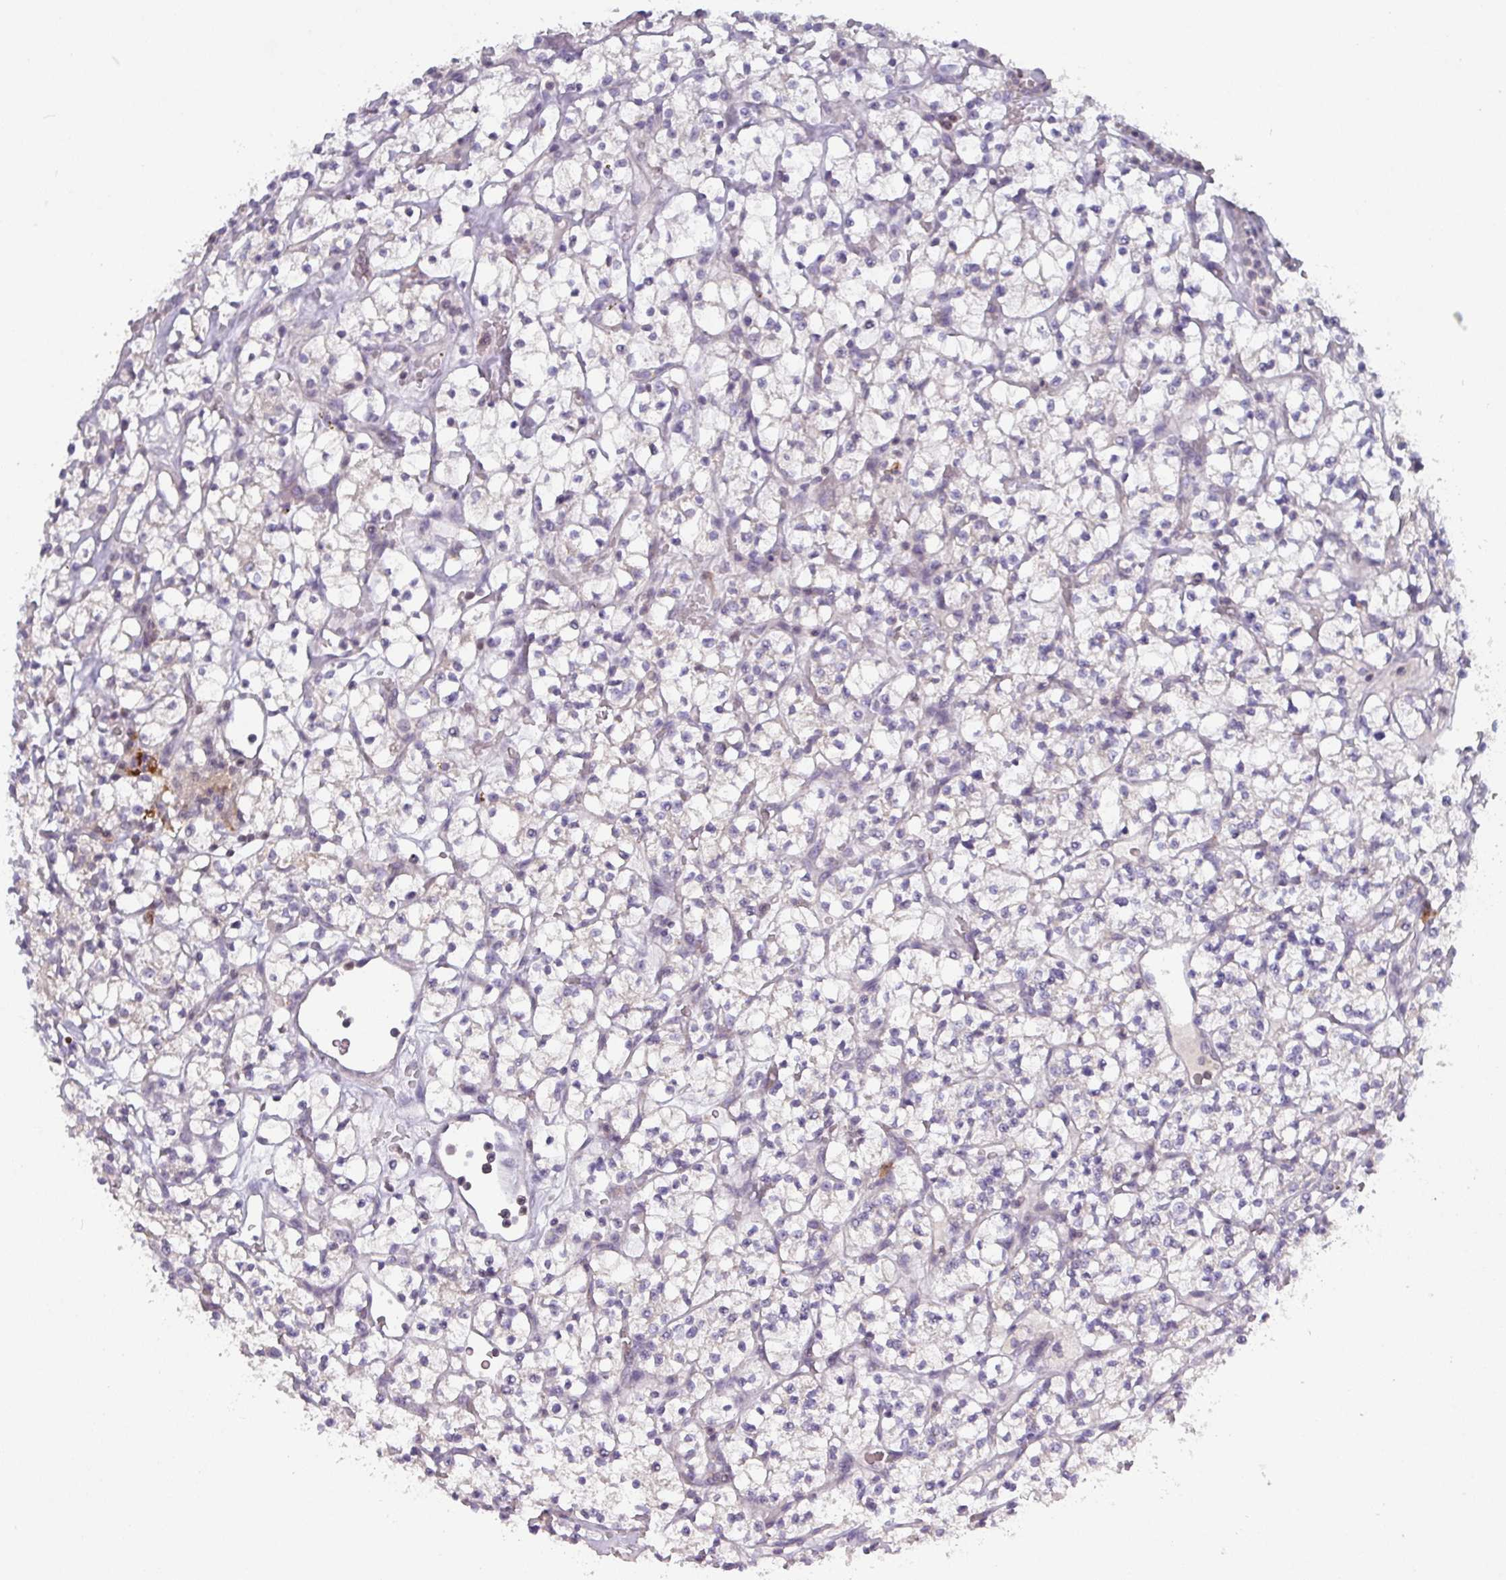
{"staining": {"intensity": "negative", "quantity": "none", "location": "none"}, "tissue": "renal cancer", "cell_type": "Tumor cells", "image_type": "cancer", "snomed": [{"axis": "morphology", "description": "Adenocarcinoma, NOS"}, {"axis": "topography", "description": "Kidney"}], "caption": "There is no significant positivity in tumor cells of renal cancer (adenocarcinoma).", "gene": "DCAF12L2", "patient": {"sex": "female", "age": 64}}